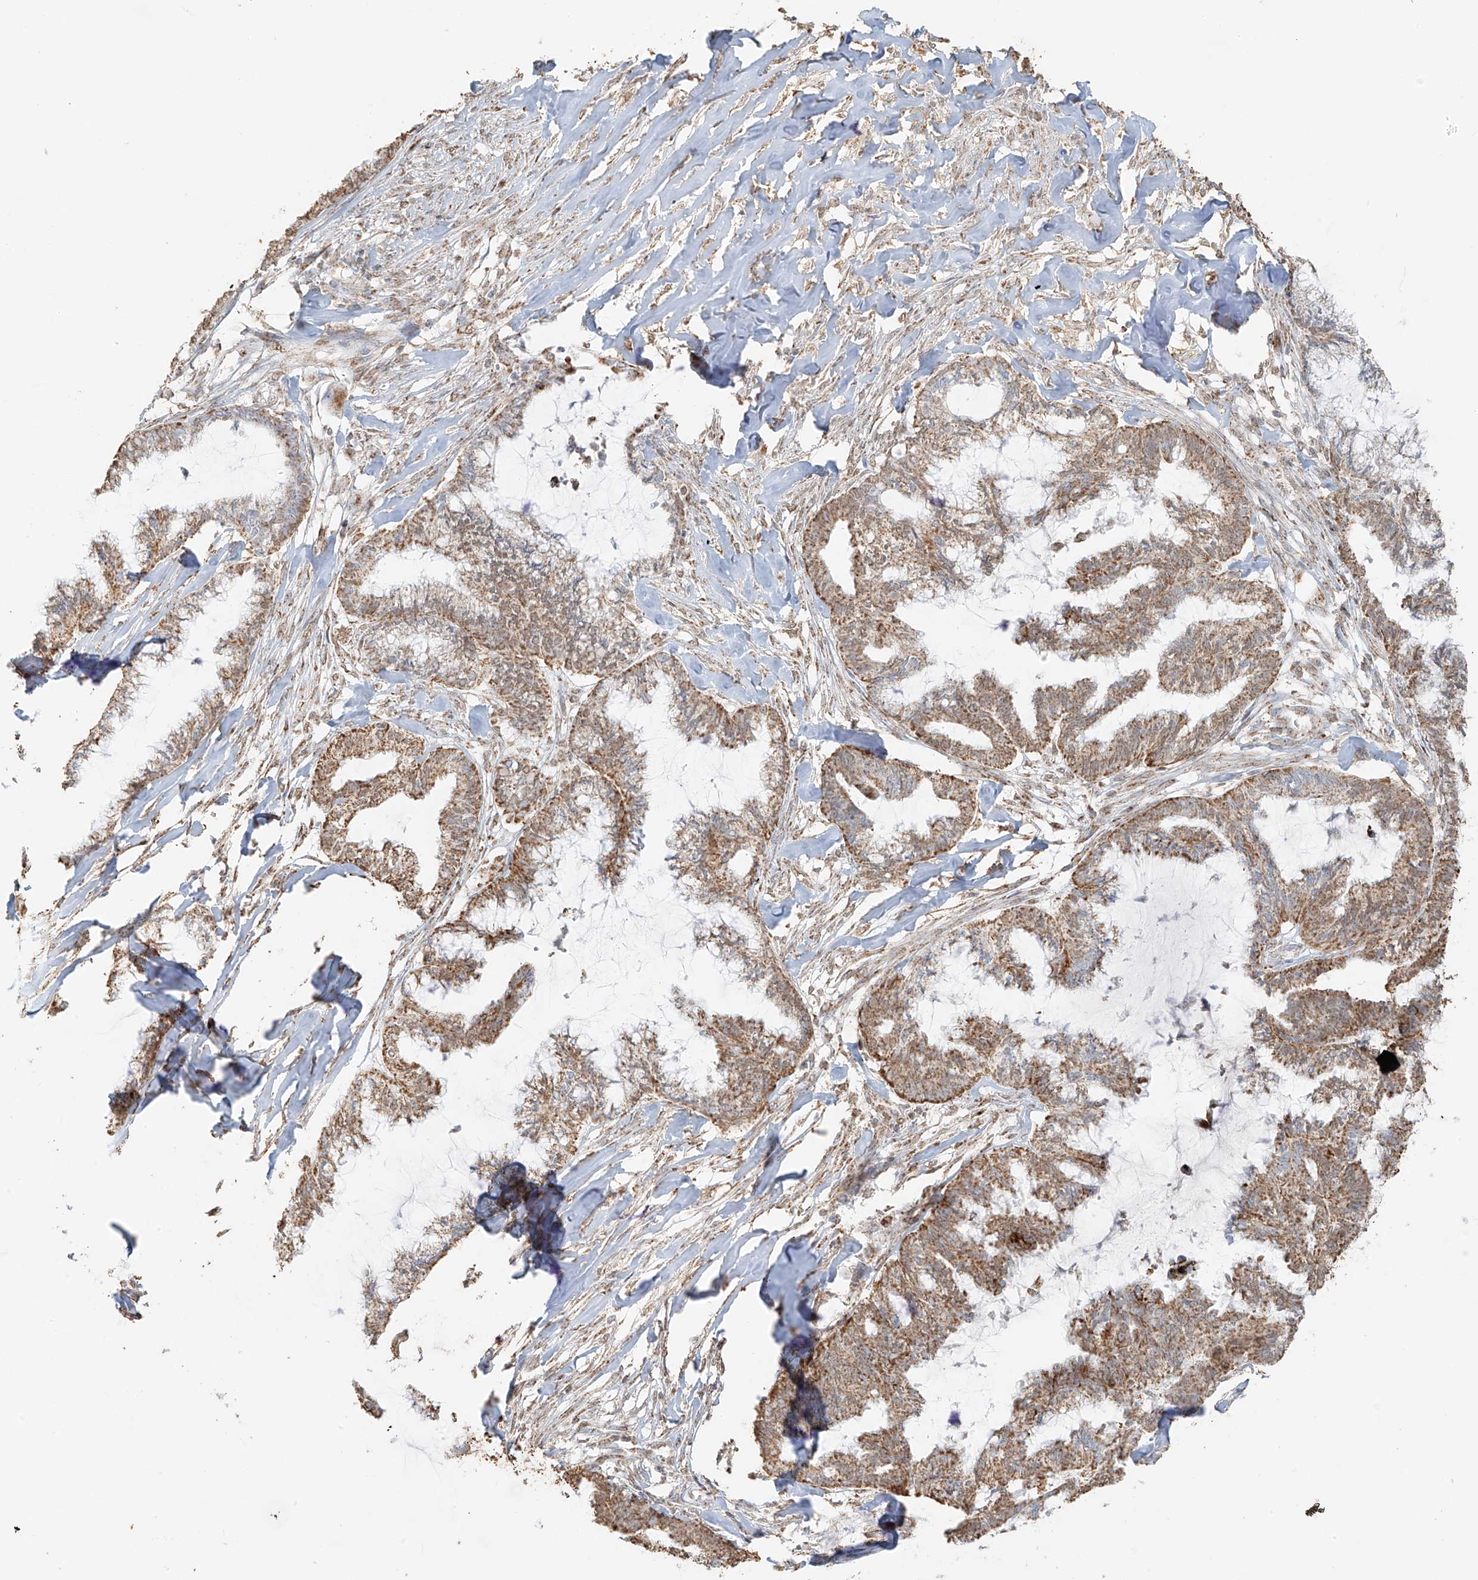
{"staining": {"intensity": "moderate", "quantity": ">75%", "location": "cytoplasmic/membranous"}, "tissue": "endometrial cancer", "cell_type": "Tumor cells", "image_type": "cancer", "snomed": [{"axis": "morphology", "description": "Adenocarcinoma, NOS"}, {"axis": "topography", "description": "Endometrium"}], "caption": "Endometrial cancer (adenocarcinoma) stained for a protein (brown) reveals moderate cytoplasmic/membranous positive positivity in about >75% of tumor cells.", "gene": "MIPEP", "patient": {"sex": "female", "age": 86}}